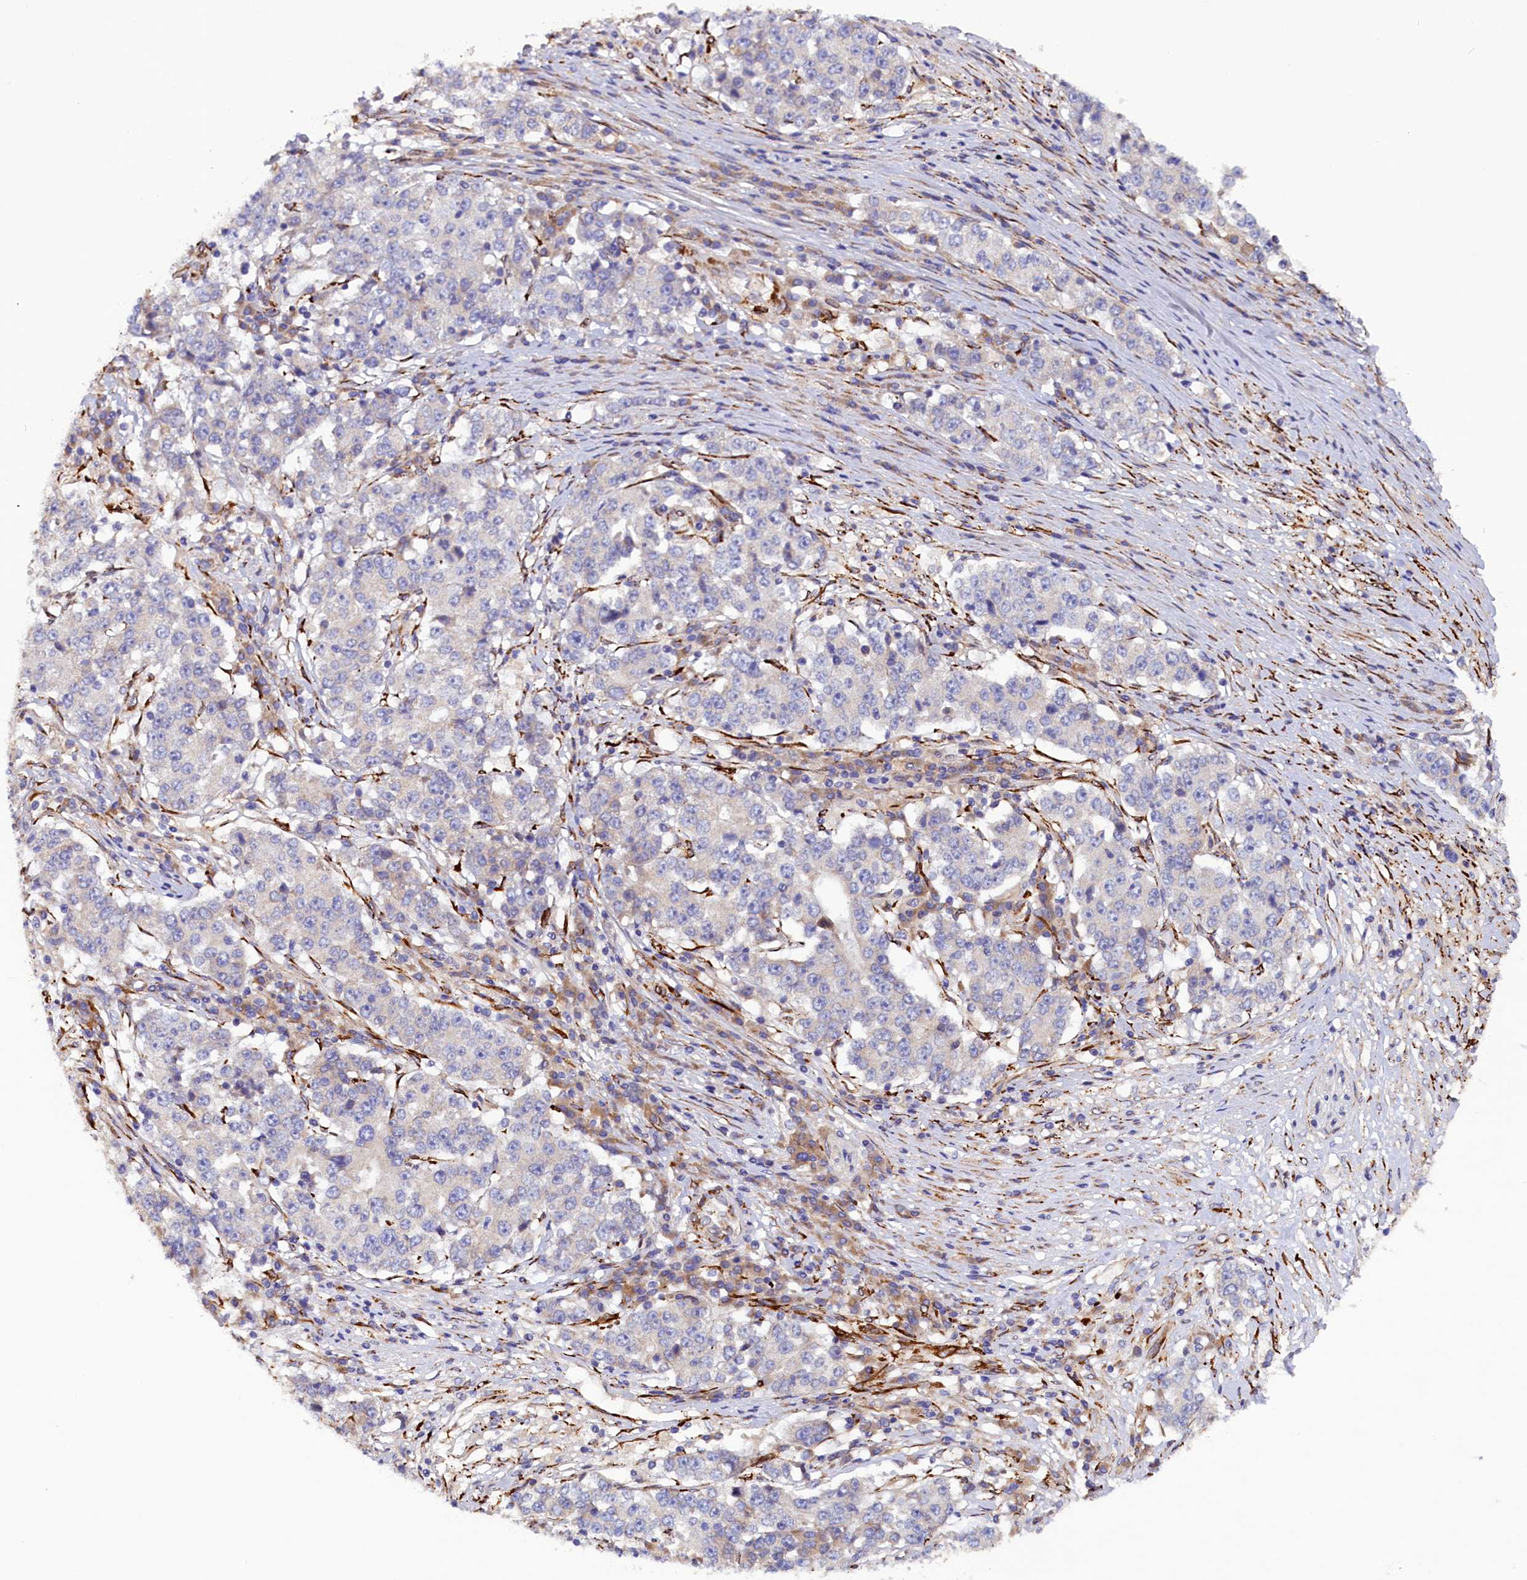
{"staining": {"intensity": "negative", "quantity": "none", "location": "none"}, "tissue": "stomach cancer", "cell_type": "Tumor cells", "image_type": "cancer", "snomed": [{"axis": "morphology", "description": "Adenocarcinoma, NOS"}, {"axis": "topography", "description": "Stomach"}], "caption": "Micrograph shows no significant protein expression in tumor cells of adenocarcinoma (stomach).", "gene": "ARRDC4", "patient": {"sex": "male", "age": 59}}